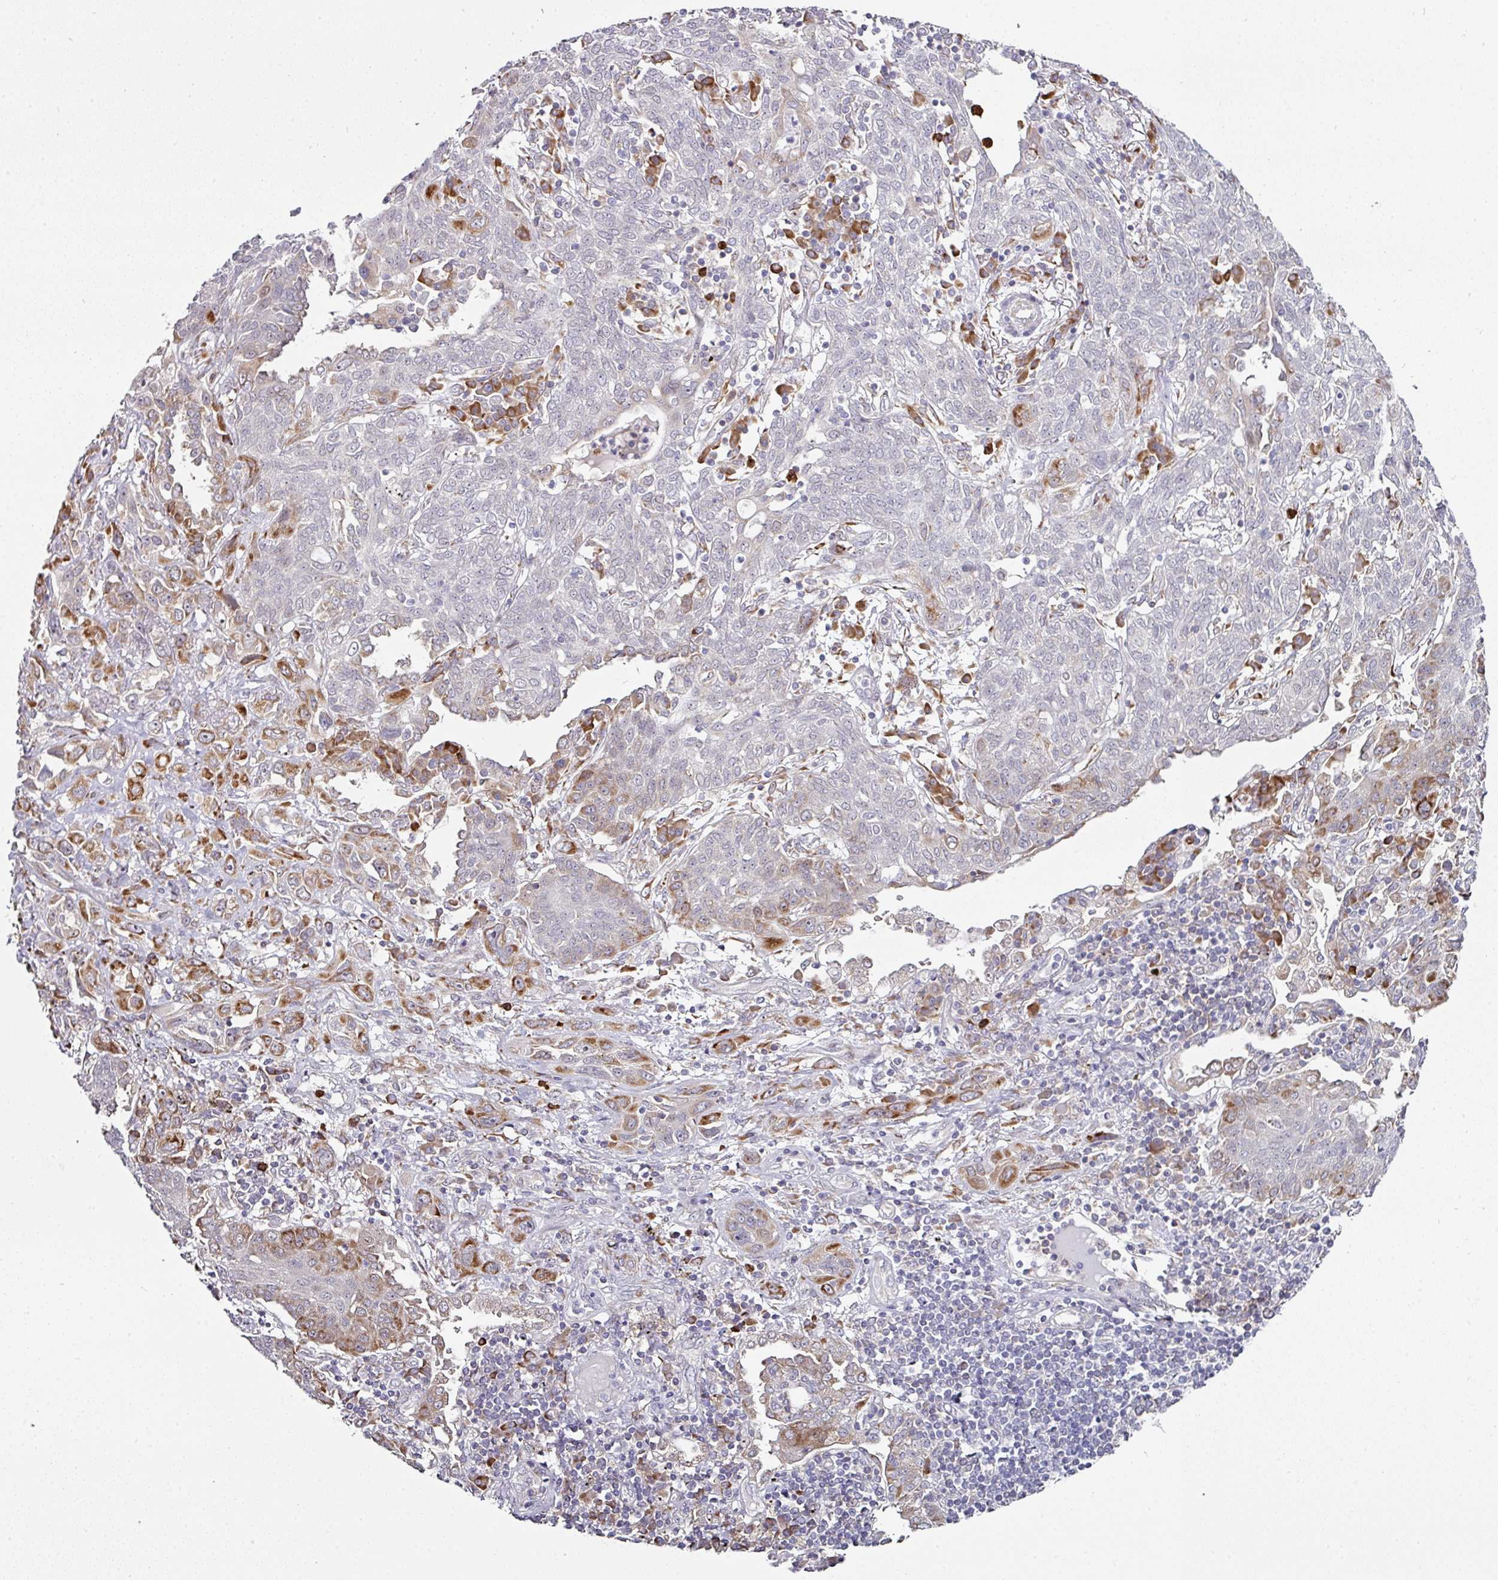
{"staining": {"intensity": "moderate", "quantity": "<25%", "location": "cytoplasmic/membranous"}, "tissue": "lung cancer", "cell_type": "Tumor cells", "image_type": "cancer", "snomed": [{"axis": "morphology", "description": "Squamous cell carcinoma, NOS"}, {"axis": "topography", "description": "Lung"}], "caption": "Brown immunohistochemical staining in squamous cell carcinoma (lung) demonstrates moderate cytoplasmic/membranous expression in about <25% of tumor cells. (brown staining indicates protein expression, while blue staining denotes nuclei).", "gene": "APOLD1", "patient": {"sex": "female", "age": 70}}